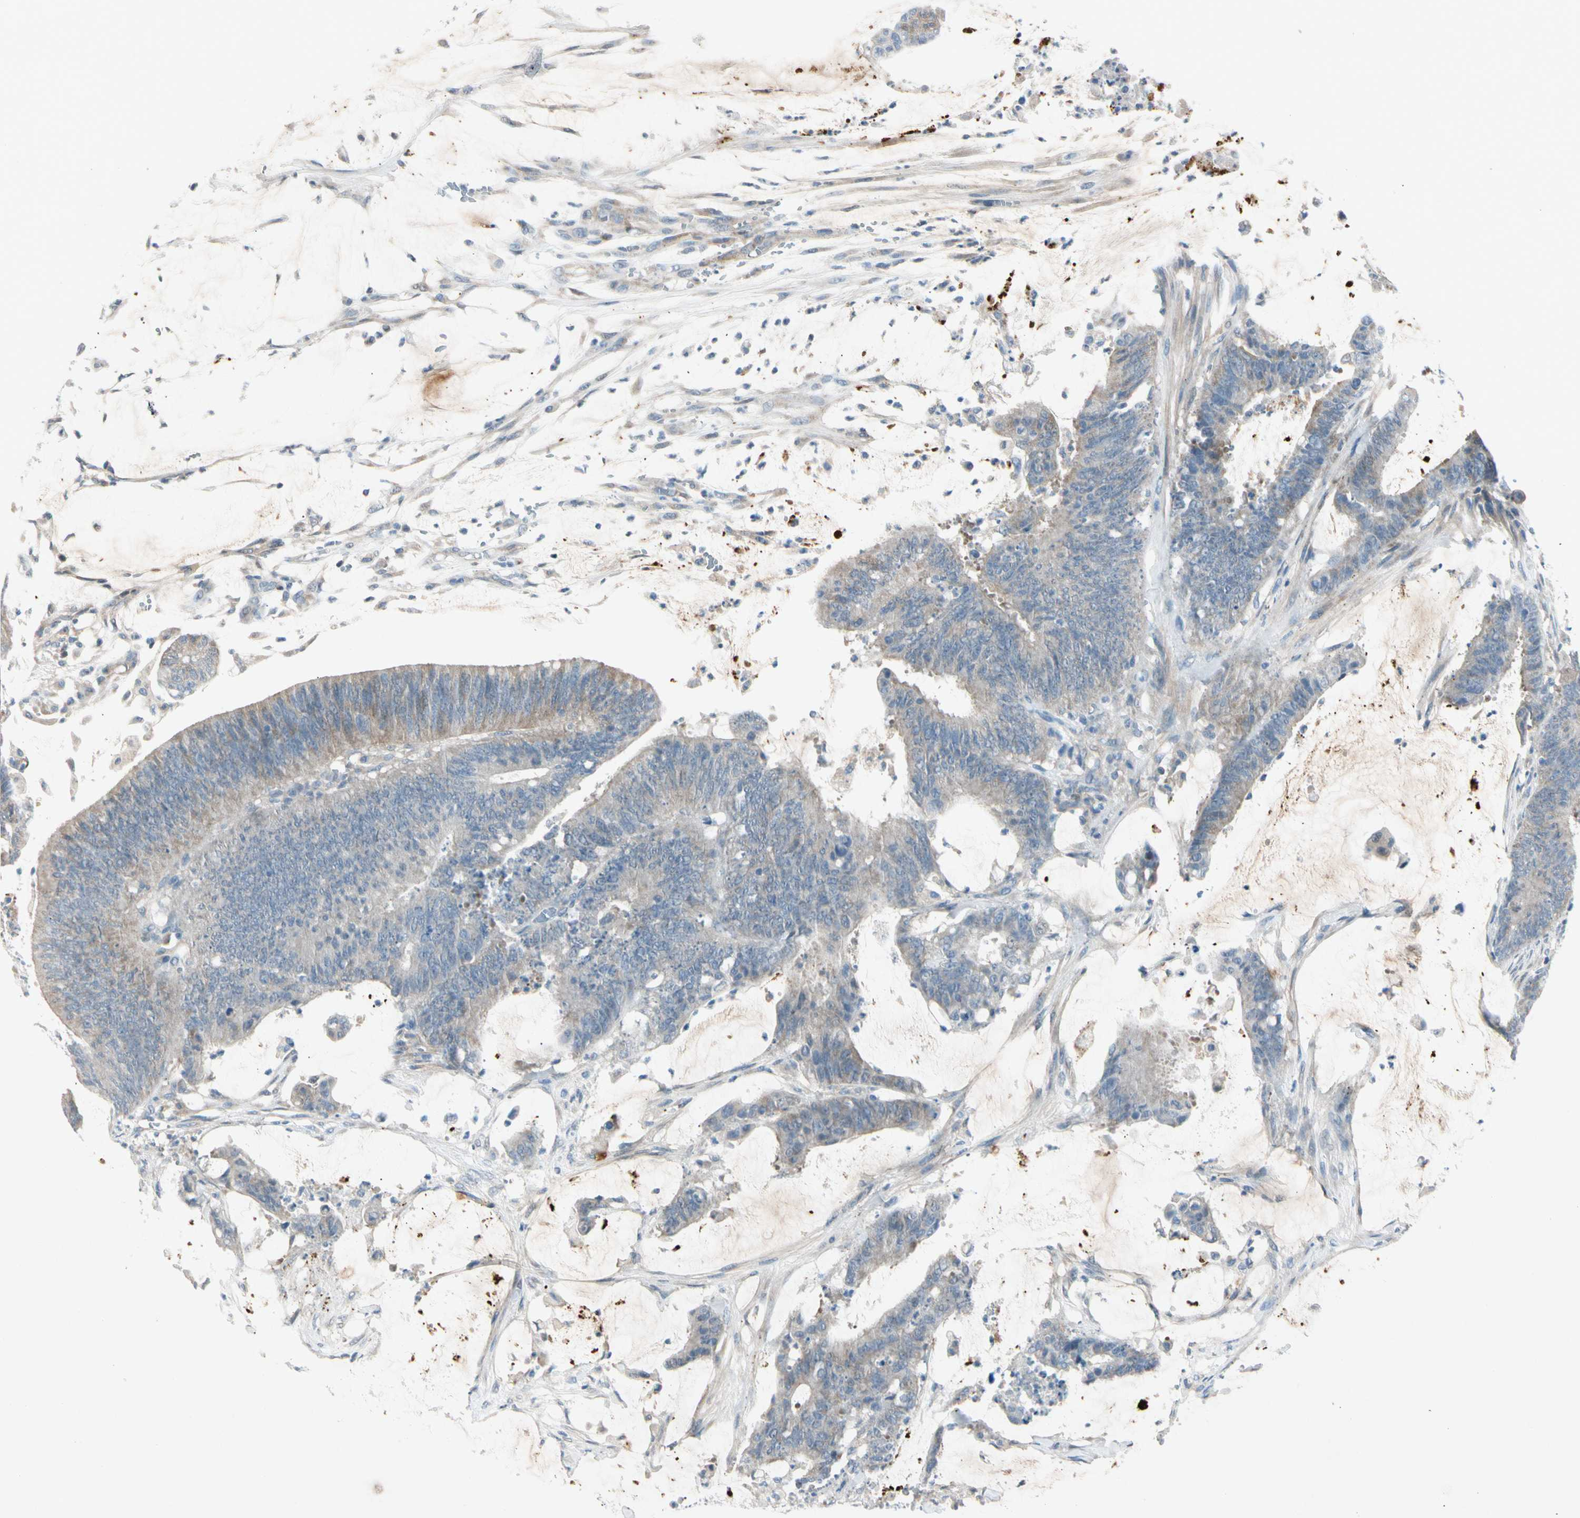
{"staining": {"intensity": "weak", "quantity": "<25%", "location": "cytoplasmic/membranous"}, "tissue": "colorectal cancer", "cell_type": "Tumor cells", "image_type": "cancer", "snomed": [{"axis": "morphology", "description": "Adenocarcinoma, NOS"}, {"axis": "topography", "description": "Rectum"}], "caption": "This is an IHC photomicrograph of human colorectal adenocarcinoma. There is no expression in tumor cells.", "gene": "SERPIND1", "patient": {"sex": "female", "age": 66}}